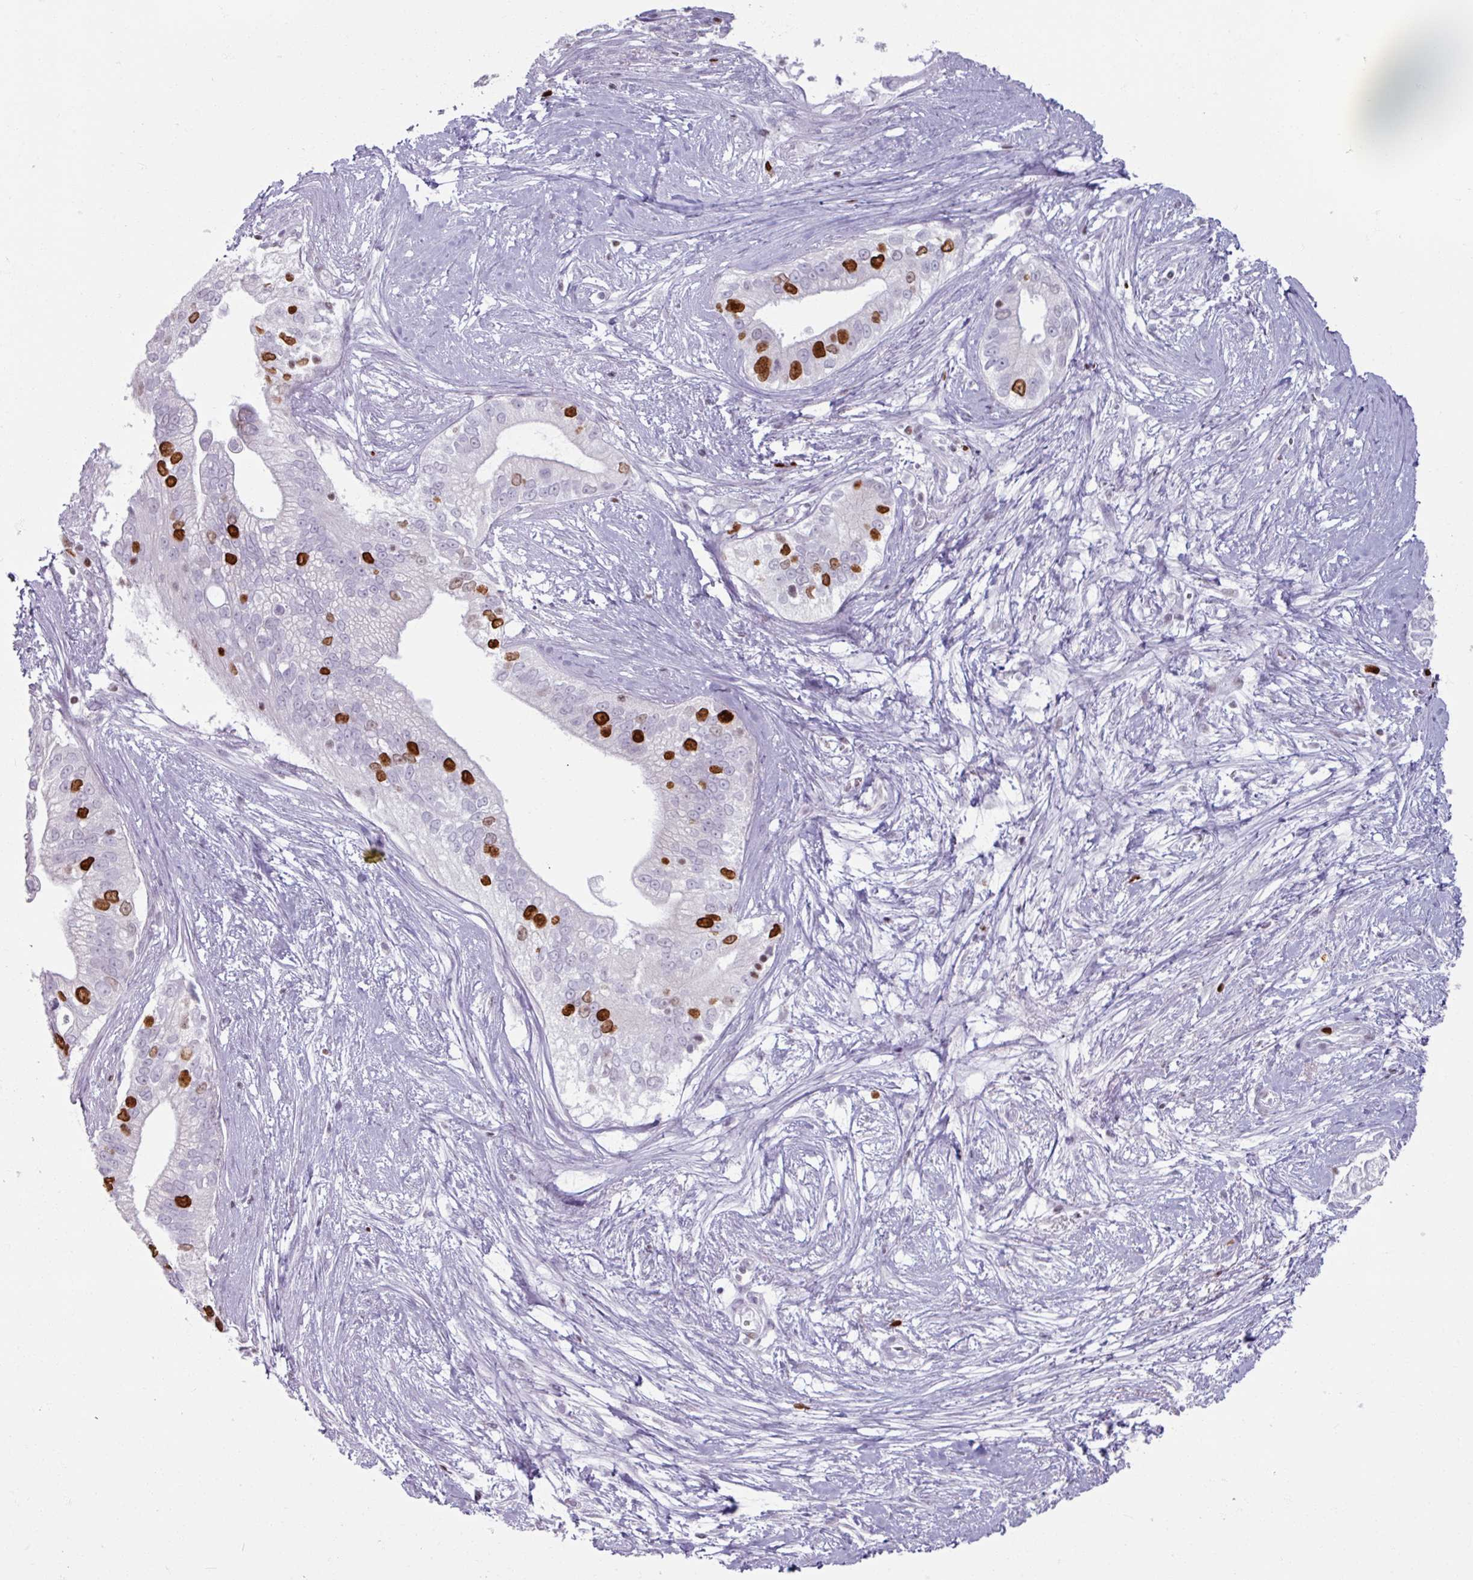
{"staining": {"intensity": "strong", "quantity": "<25%", "location": "nuclear"}, "tissue": "pancreatic cancer", "cell_type": "Tumor cells", "image_type": "cancer", "snomed": [{"axis": "morphology", "description": "Adenocarcinoma, NOS"}, {"axis": "topography", "description": "Pancreas"}], "caption": "Protein staining of pancreatic cancer tissue exhibits strong nuclear staining in approximately <25% of tumor cells.", "gene": "ATAD2", "patient": {"sex": "male", "age": 70}}